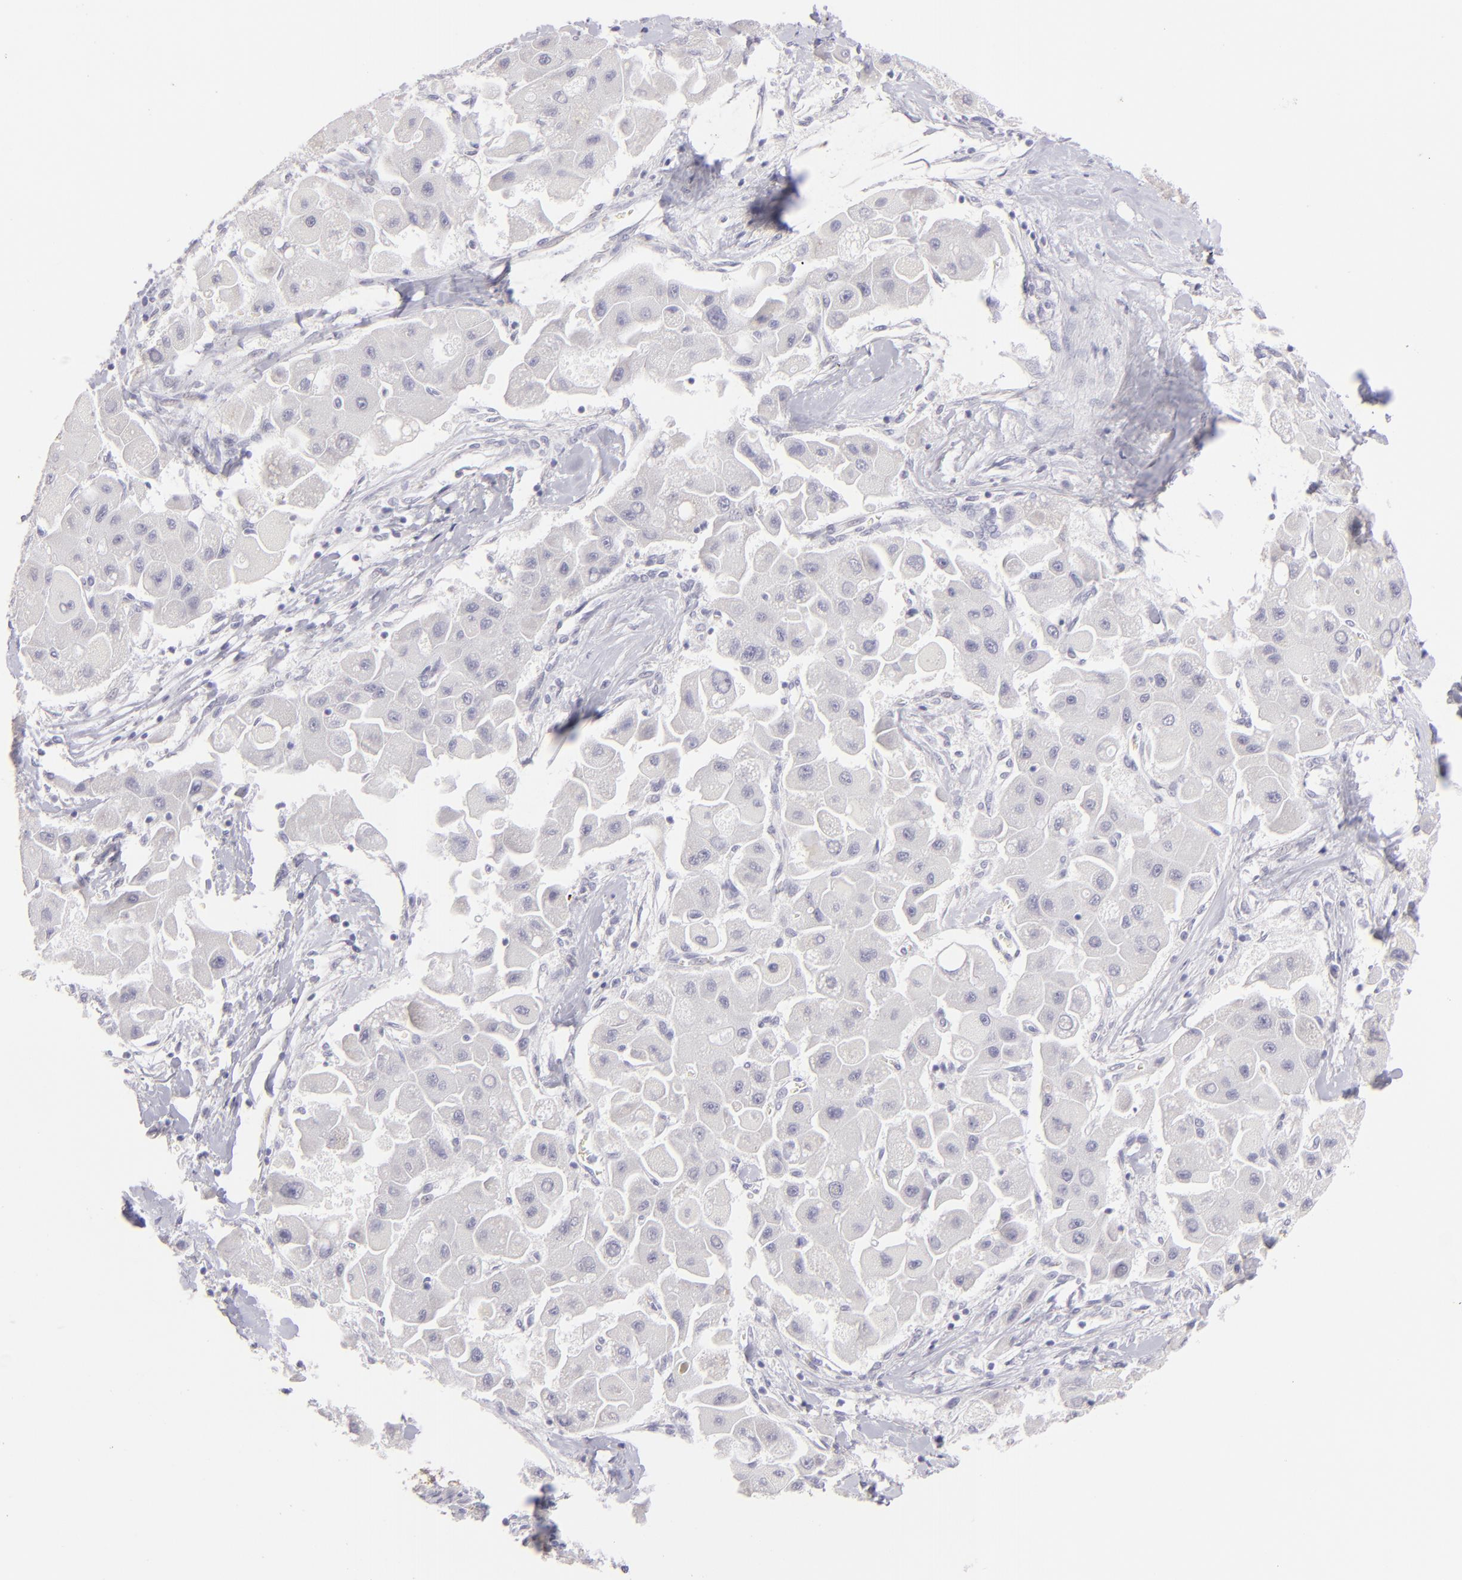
{"staining": {"intensity": "negative", "quantity": "none", "location": "none"}, "tissue": "liver cancer", "cell_type": "Tumor cells", "image_type": "cancer", "snomed": [{"axis": "morphology", "description": "Carcinoma, Hepatocellular, NOS"}, {"axis": "topography", "description": "Liver"}], "caption": "Immunohistochemical staining of liver cancer (hepatocellular carcinoma) exhibits no significant positivity in tumor cells.", "gene": "CLDN4", "patient": {"sex": "male", "age": 24}}